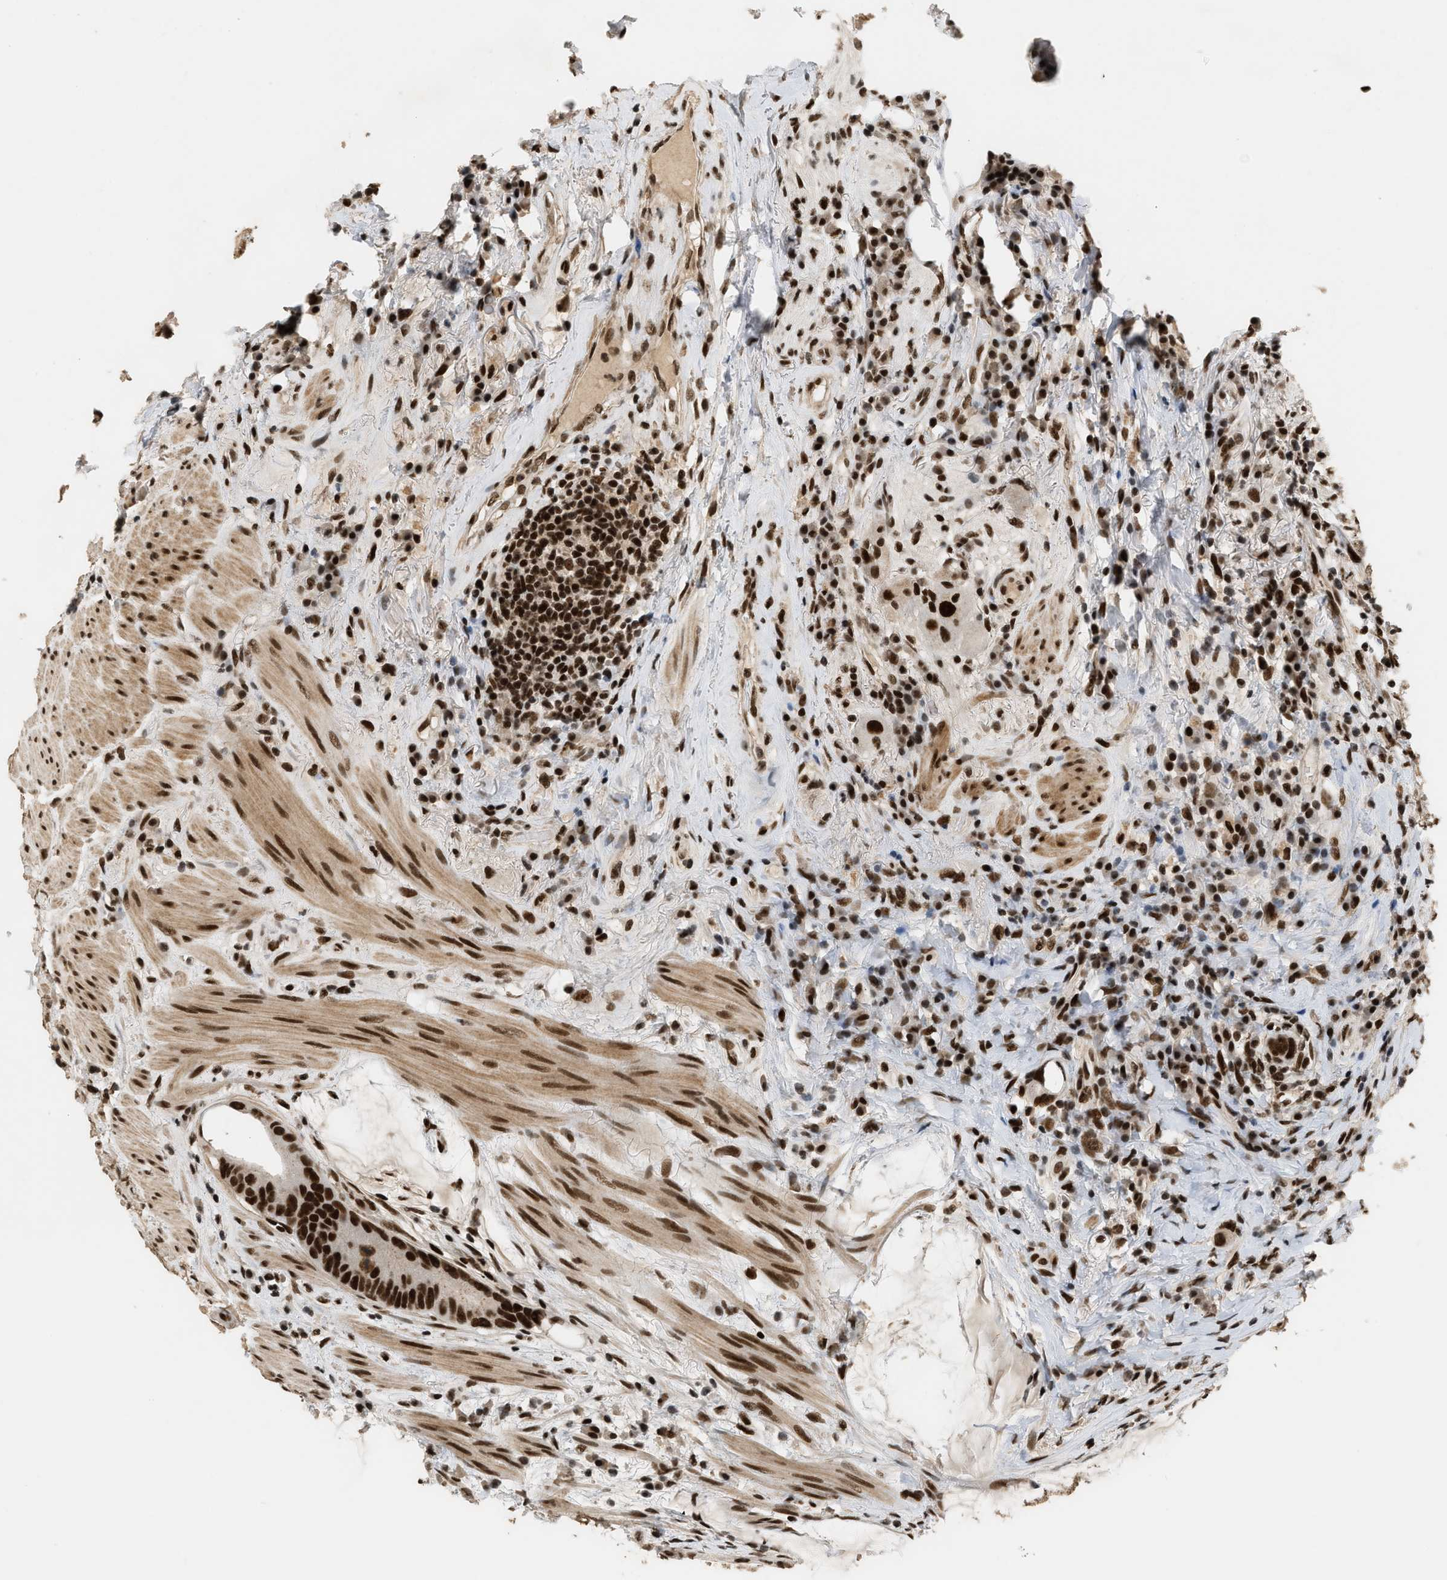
{"staining": {"intensity": "strong", "quantity": ">75%", "location": "nuclear"}, "tissue": "colorectal cancer", "cell_type": "Tumor cells", "image_type": "cancer", "snomed": [{"axis": "morphology", "description": "Adenocarcinoma, NOS"}, {"axis": "topography", "description": "Rectum"}], "caption": "Colorectal adenocarcinoma stained for a protein (brown) exhibits strong nuclear positive staining in approximately >75% of tumor cells.", "gene": "SMARCB1", "patient": {"sex": "female", "age": 89}}